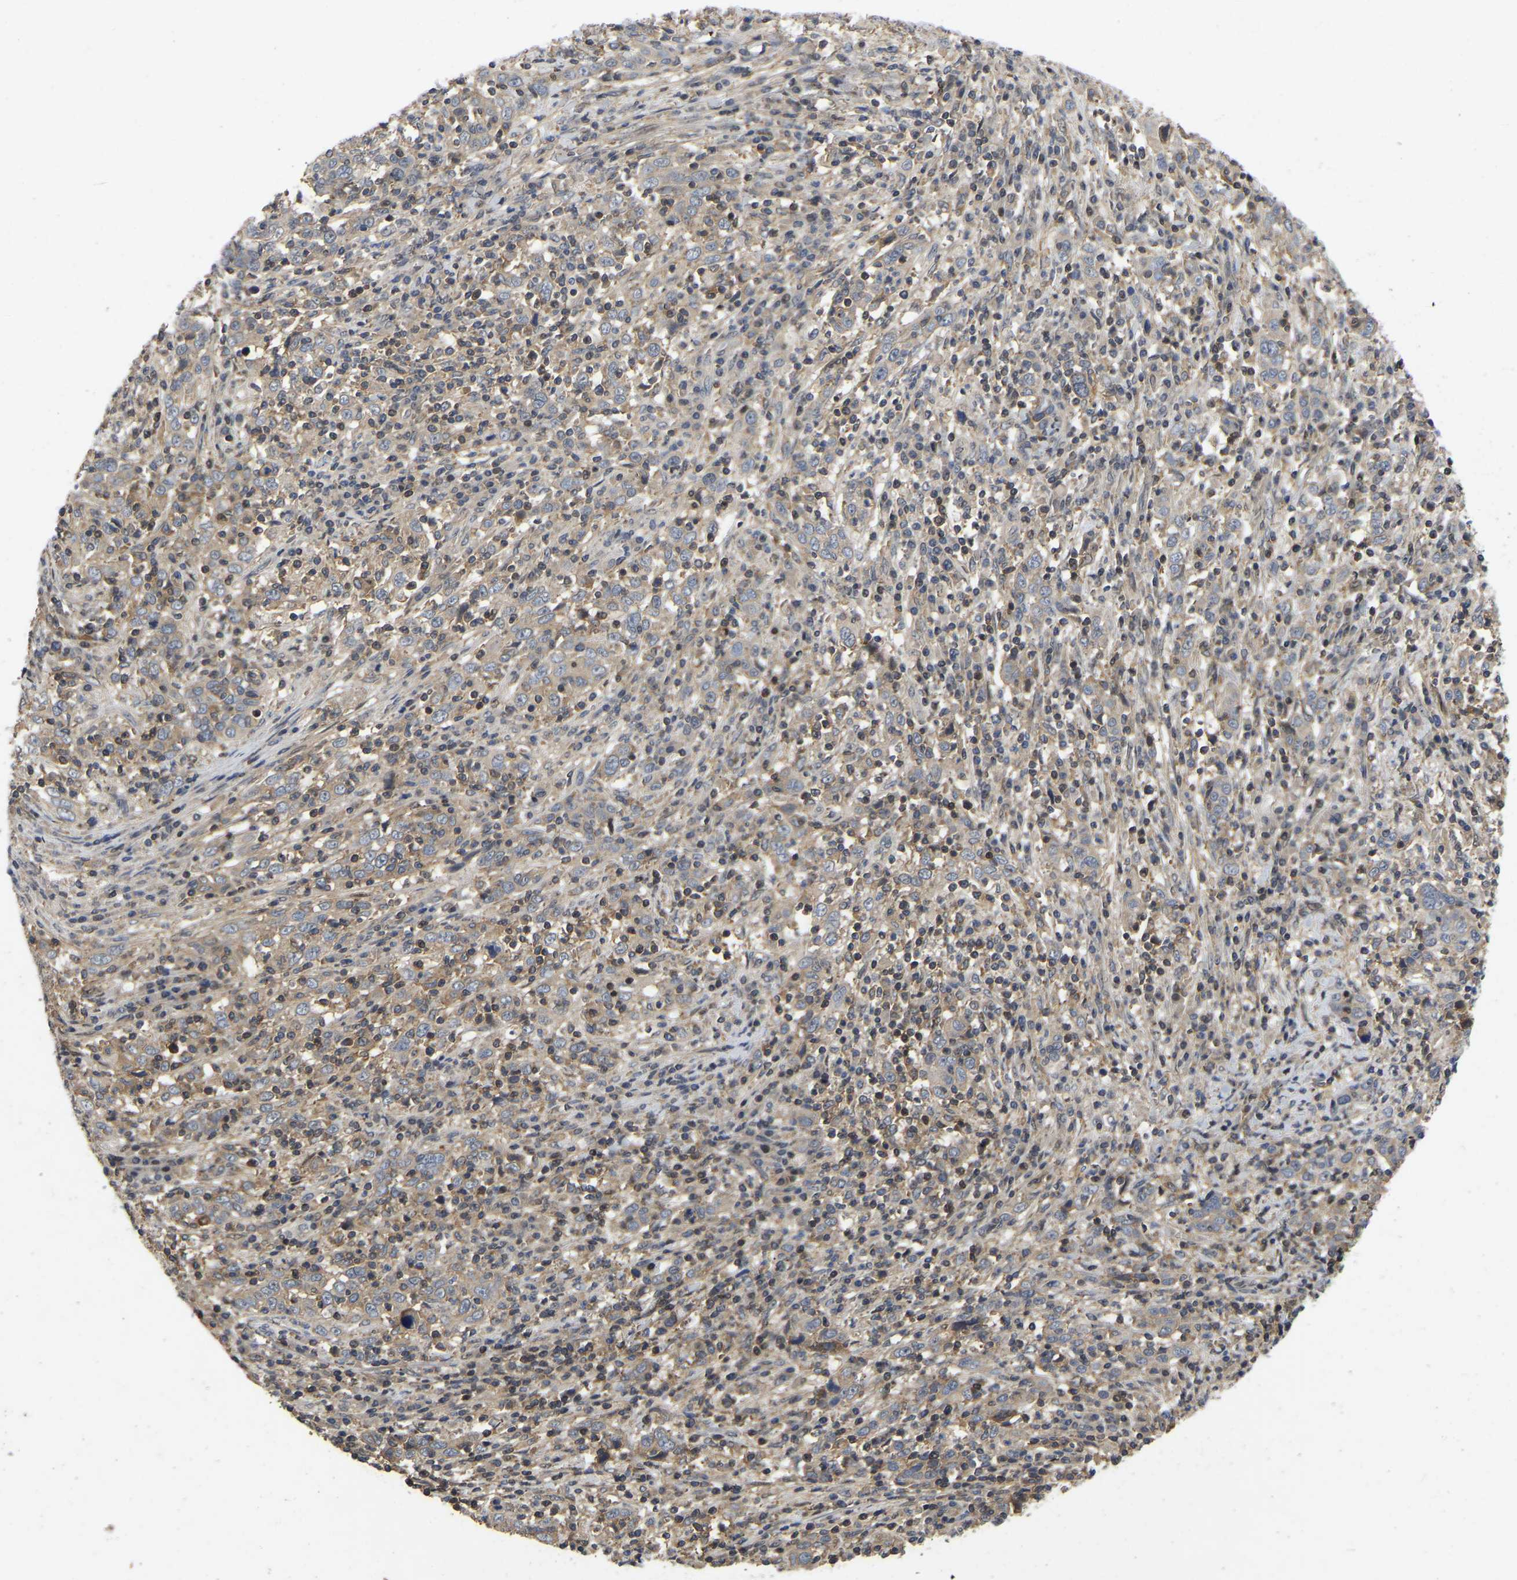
{"staining": {"intensity": "weak", "quantity": ">75%", "location": "cytoplasmic/membranous"}, "tissue": "cervical cancer", "cell_type": "Tumor cells", "image_type": "cancer", "snomed": [{"axis": "morphology", "description": "Squamous cell carcinoma, NOS"}, {"axis": "topography", "description": "Cervix"}], "caption": "This is a micrograph of immunohistochemistry (IHC) staining of cervical squamous cell carcinoma, which shows weak expression in the cytoplasmic/membranous of tumor cells.", "gene": "PRDM14", "patient": {"sex": "female", "age": 46}}